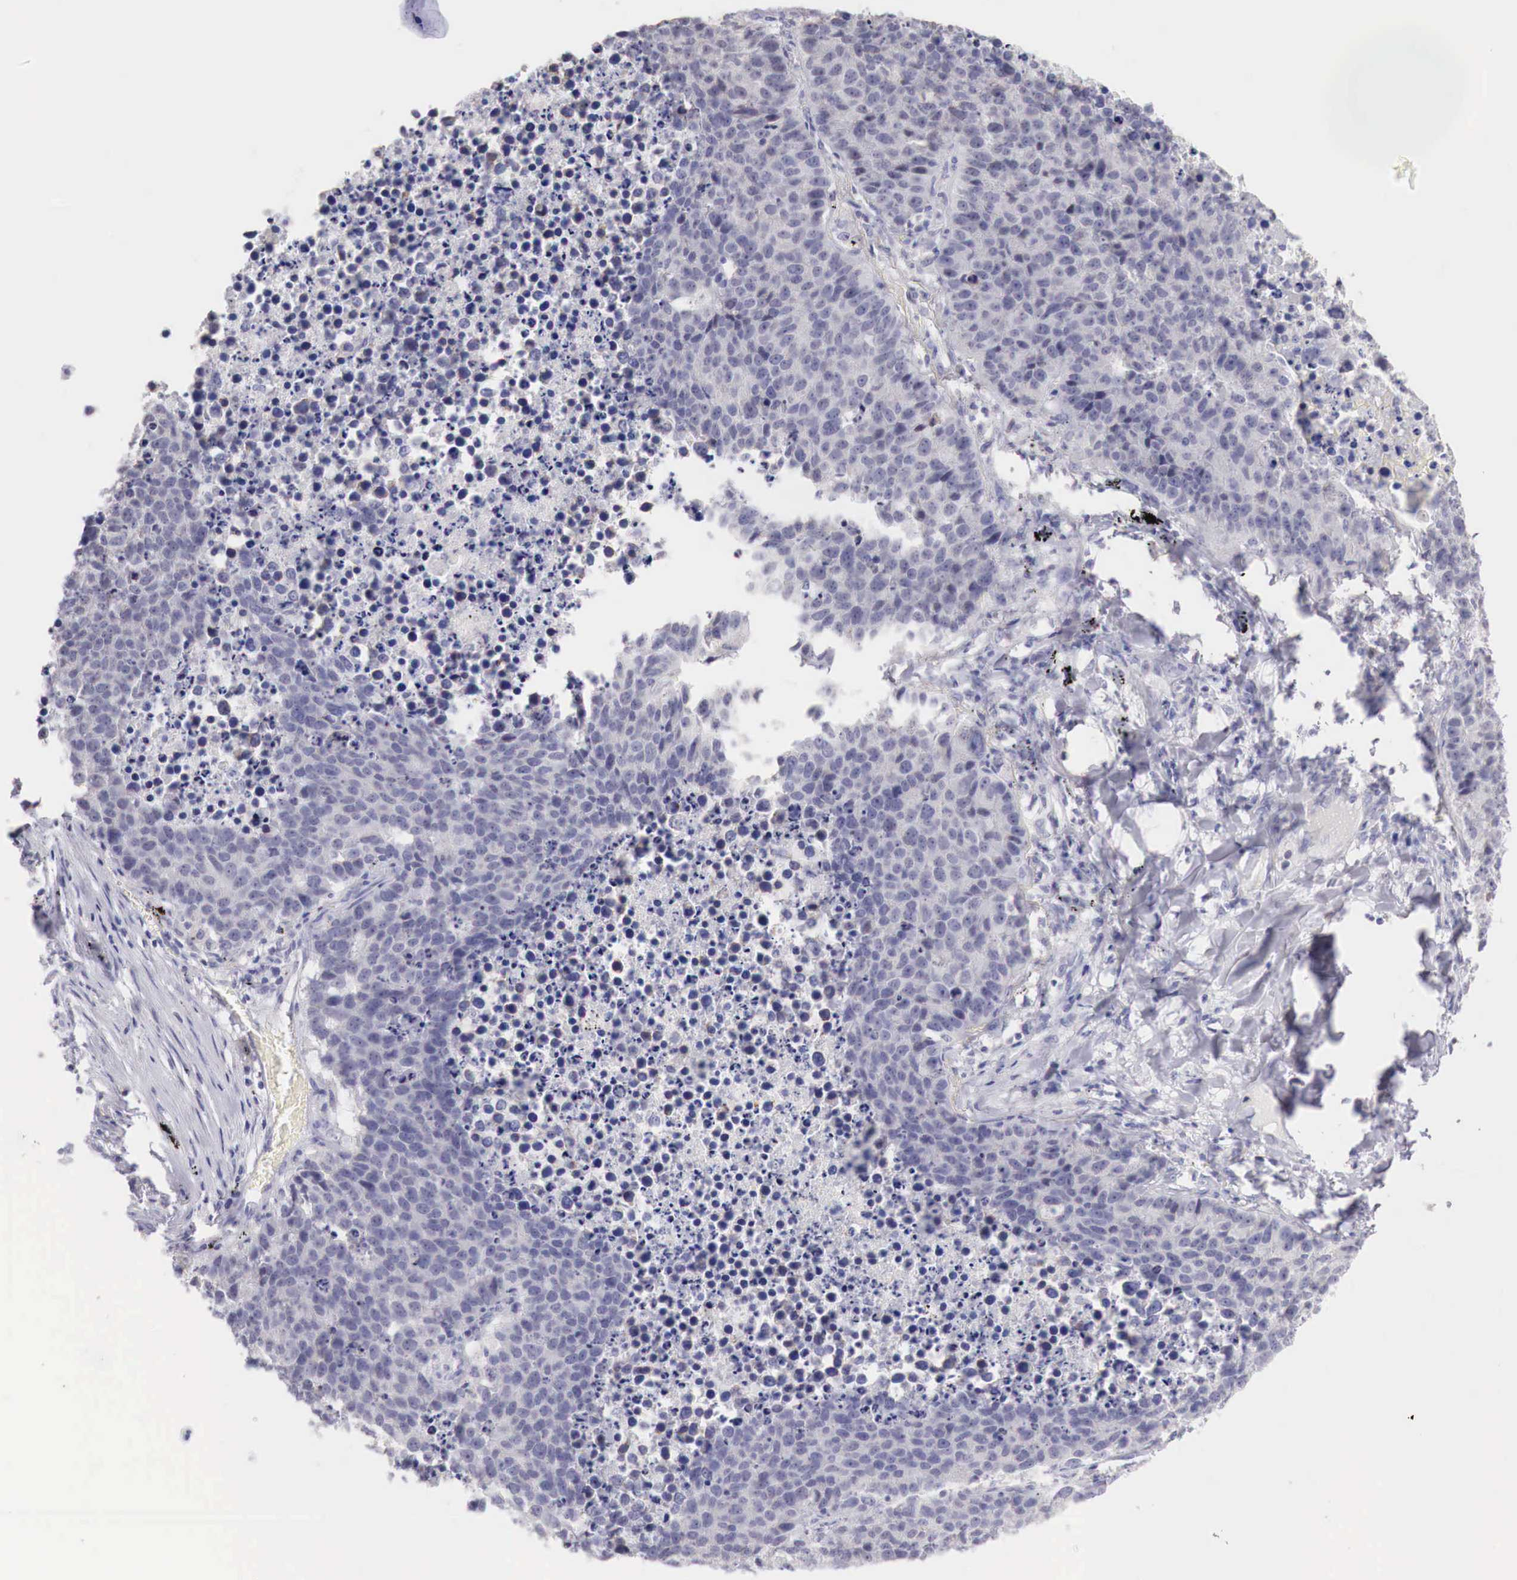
{"staining": {"intensity": "negative", "quantity": "none", "location": "none"}, "tissue": "lung cancer", "cell_type": "Tumor cells", "image_type": "cancer", "snomed": [{"axis": "morphology", "description": "Carcinoid, malignant, NOS"}, {"axis": "topography", "description": "Lung"}], "caption": "The IHC photomicrograph has no significant staining in tumor cells of lung cancer tissue. Brightfield microscopy of immunohistochemistry (IHC) stained with DAB (brown) and hematoxylin (blue), captured at high magnification.", "gene": "TRIM13", "patient": {"sex": "male", "age": 60}}